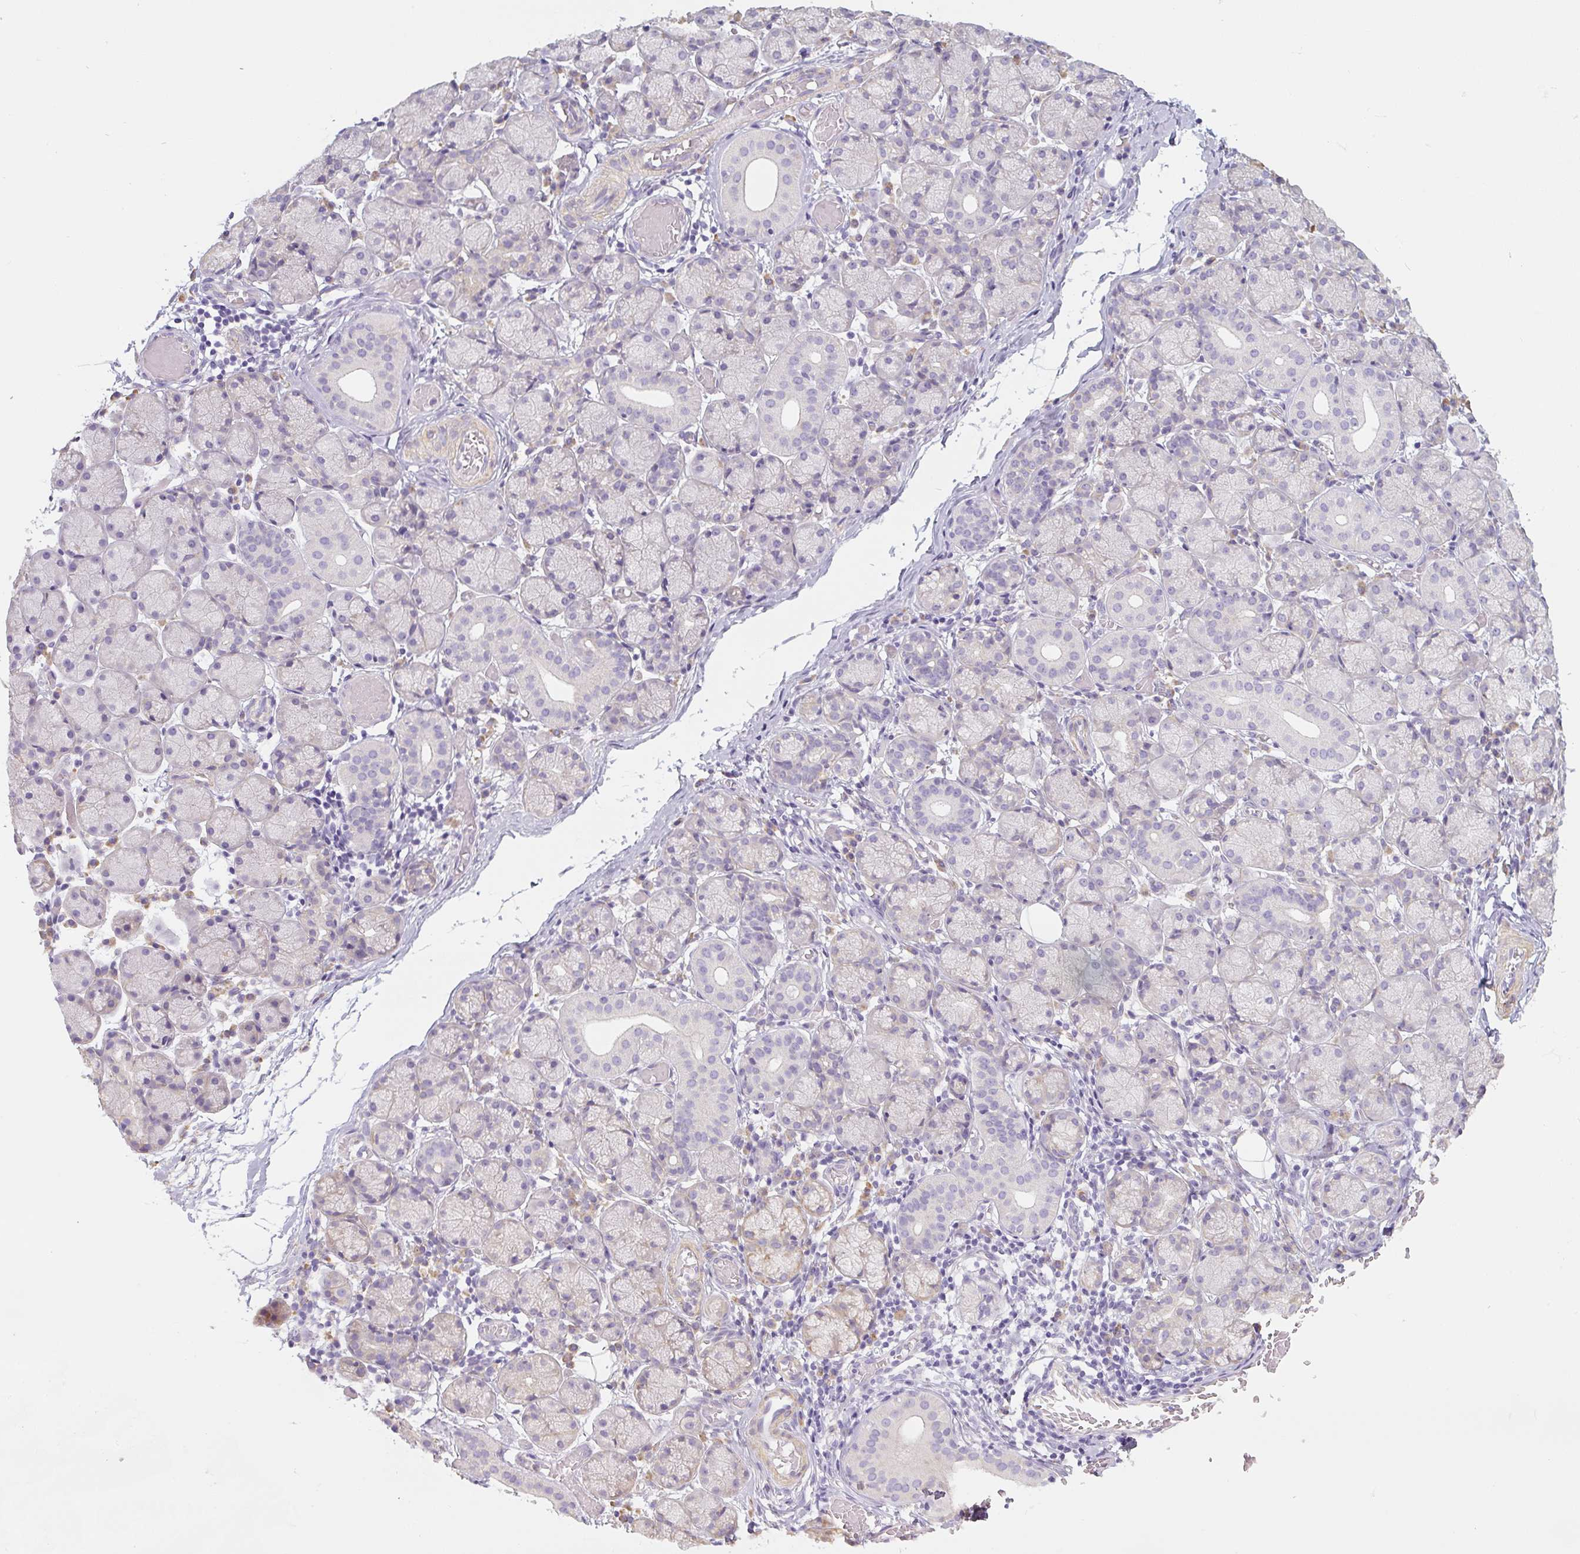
{"staining": {"intensity": "weak", "quantity": "<25%", "location": "cytoplasmic/membranous"}, "tissue": "salivary gland", "cell_type": "Glandular cells", "image_type": "normal", "snomed": [{"axis": "morphology", "description": "Normal tissue, NOS"}, {"axis": "topography", "description": "Salivary gland"}], "caption": "Immunohistochemistry photomicrograph of unremarkable human salivary gland stained for a protein (brown), which displays no expression in glandular cells. (DAB immunohistochemistry (IHC) with hematoxylin counter stain).", "gene": "PWWP3B", "patient": {"sex": "female", "age": 24}}